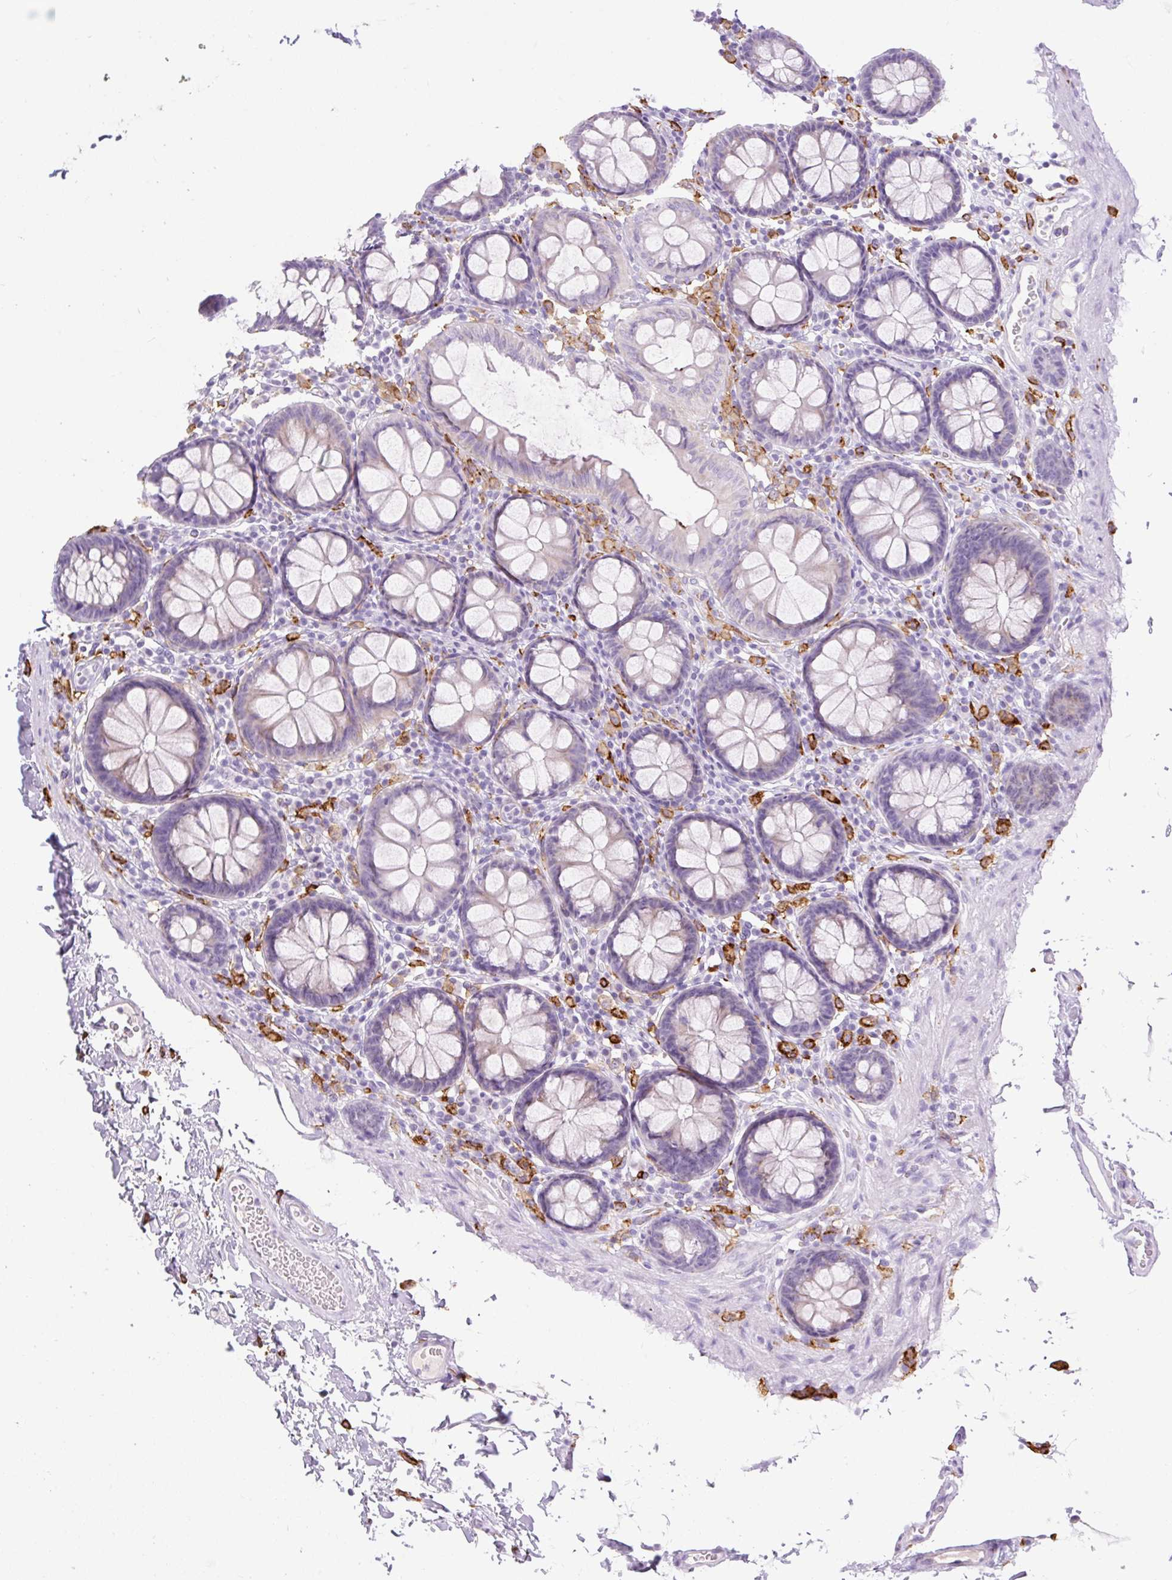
{"staining": {"intensity": "negative", "quantity": "none", "location": "none"}, "tissue": "colon", "cell_type": "Endothelial cells", "image_type": "normal", "snomed": [{"axis": "morphology", "description": "Normal tissue, NOS"}, {"axis": "topography", "description": "Colon"}, {"axis": "topography", "description": "Peripheral nerve tissue"}], "caption": "This micrograph is of unremarkable colon stained with immunohistochemistry to label a protein in brown with the nuclei are counter-stained blue. There is no expression in endothelial cells. (Brightfield microscopy of DAB immunohistochemistry at high magnification).", "gene": "SIGLEC1", "patient": {"sex": "male", "age": 84}}